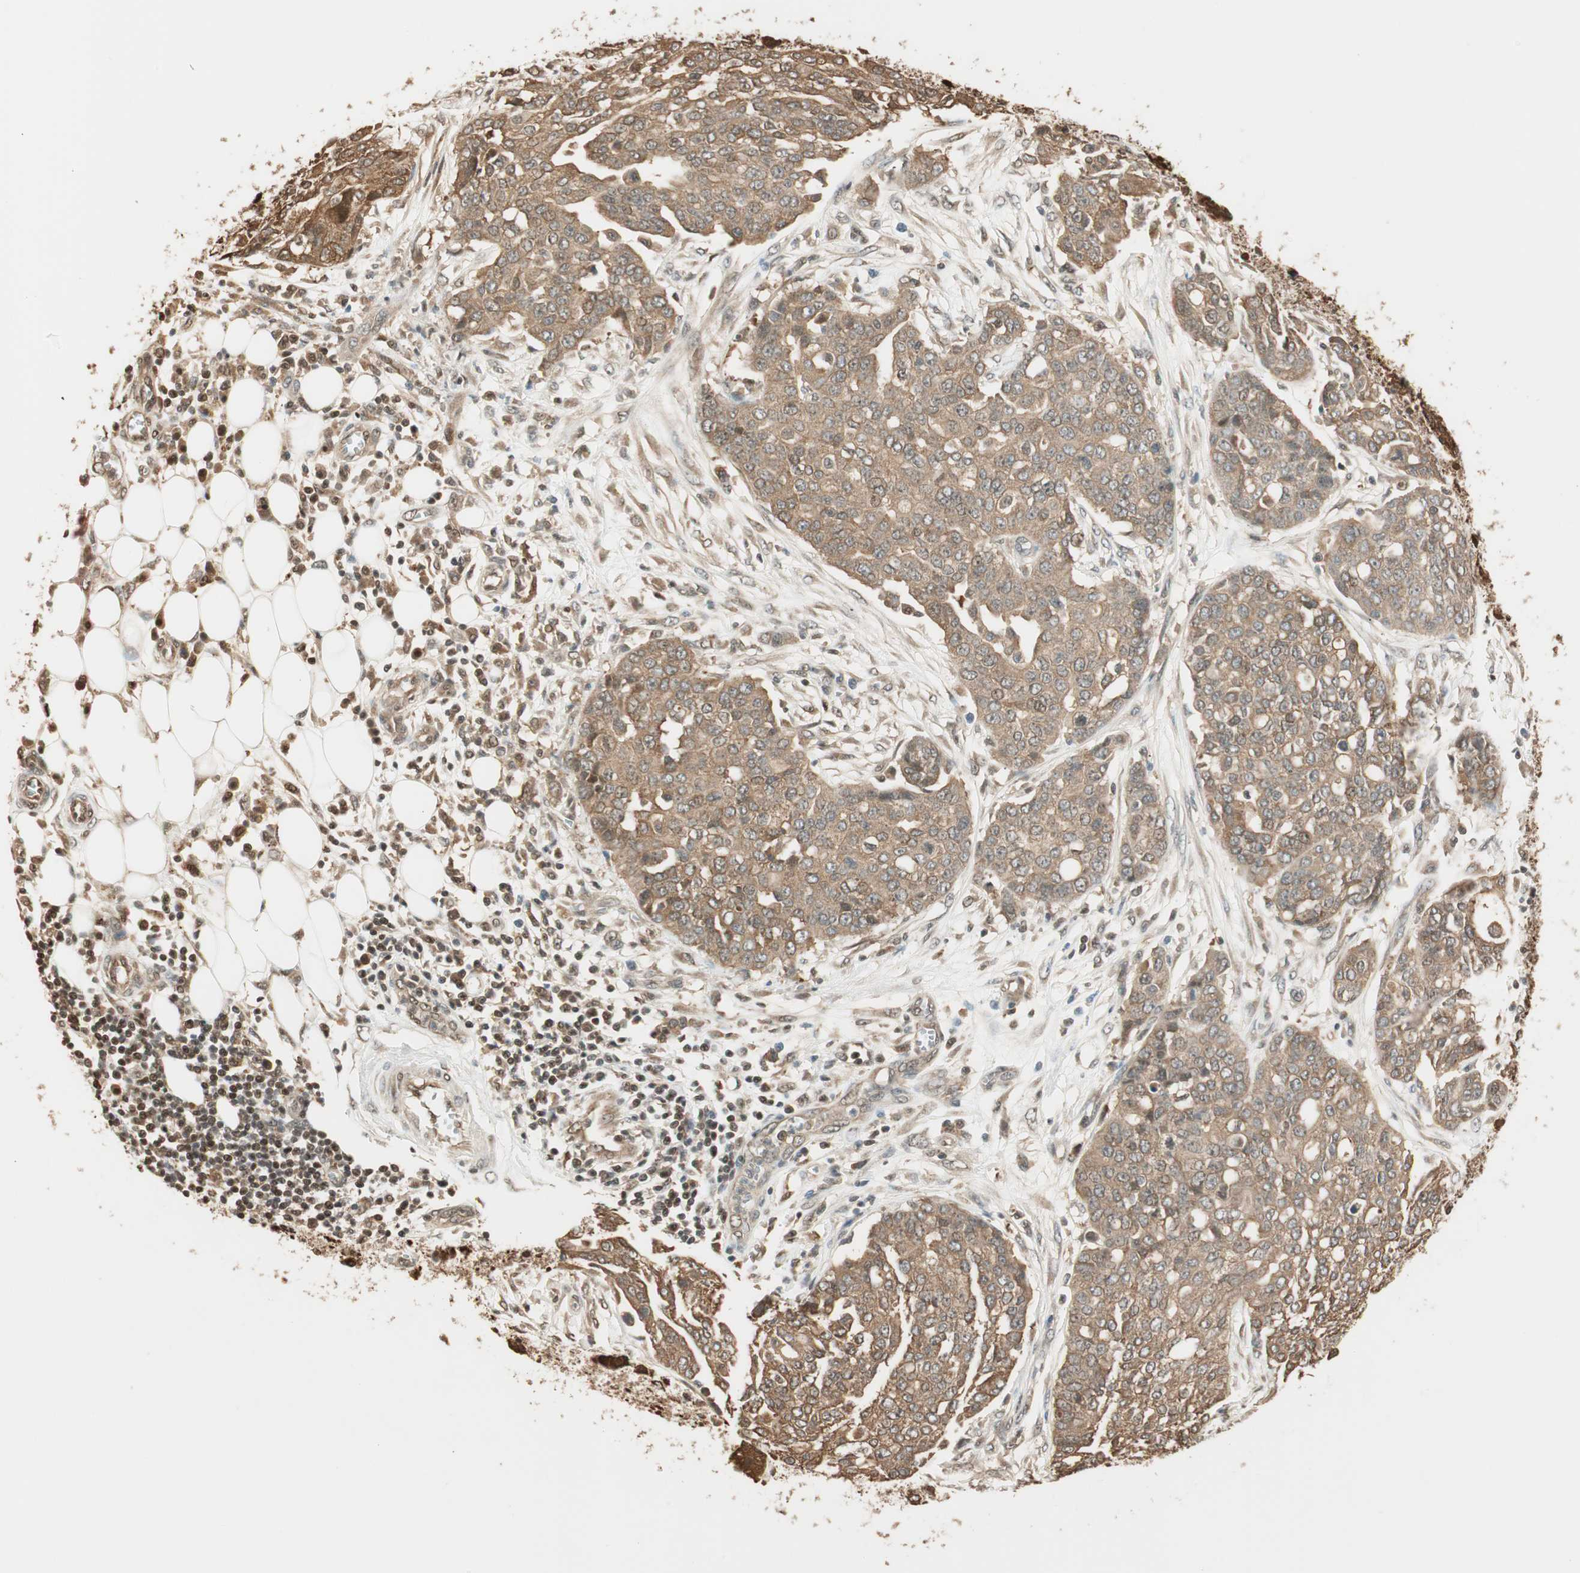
{"staining": {"intensity": "moderate", "quantity": ">75%", "location": "cytoplasmic/membranous"}, "tissue": "ovarian cancer", "cell_type": "Tumor cells", "image_type": "cancer", "snomed": [{"axis": "morphology", "description": "Cystadenocarcinoma, serous, NOS"}, {"axis": "topography", "description": "Soft tissue"}, {"axis": "topography", "description": "Ovary"}], "caption": "Immunohistochemistry photomicrograph of neoplastic tissue: serous cystadenocarcinoma (ovarian) stained using immunohistochemistry shows medium levels of moderate protein expression localized specifically in the cytoplasmic/membranous of tumor cells, appearing as a cytoplasmic/membranous brown color.", "gene": "ZNF443", "patient": {"sex": "female", "age": 57}}